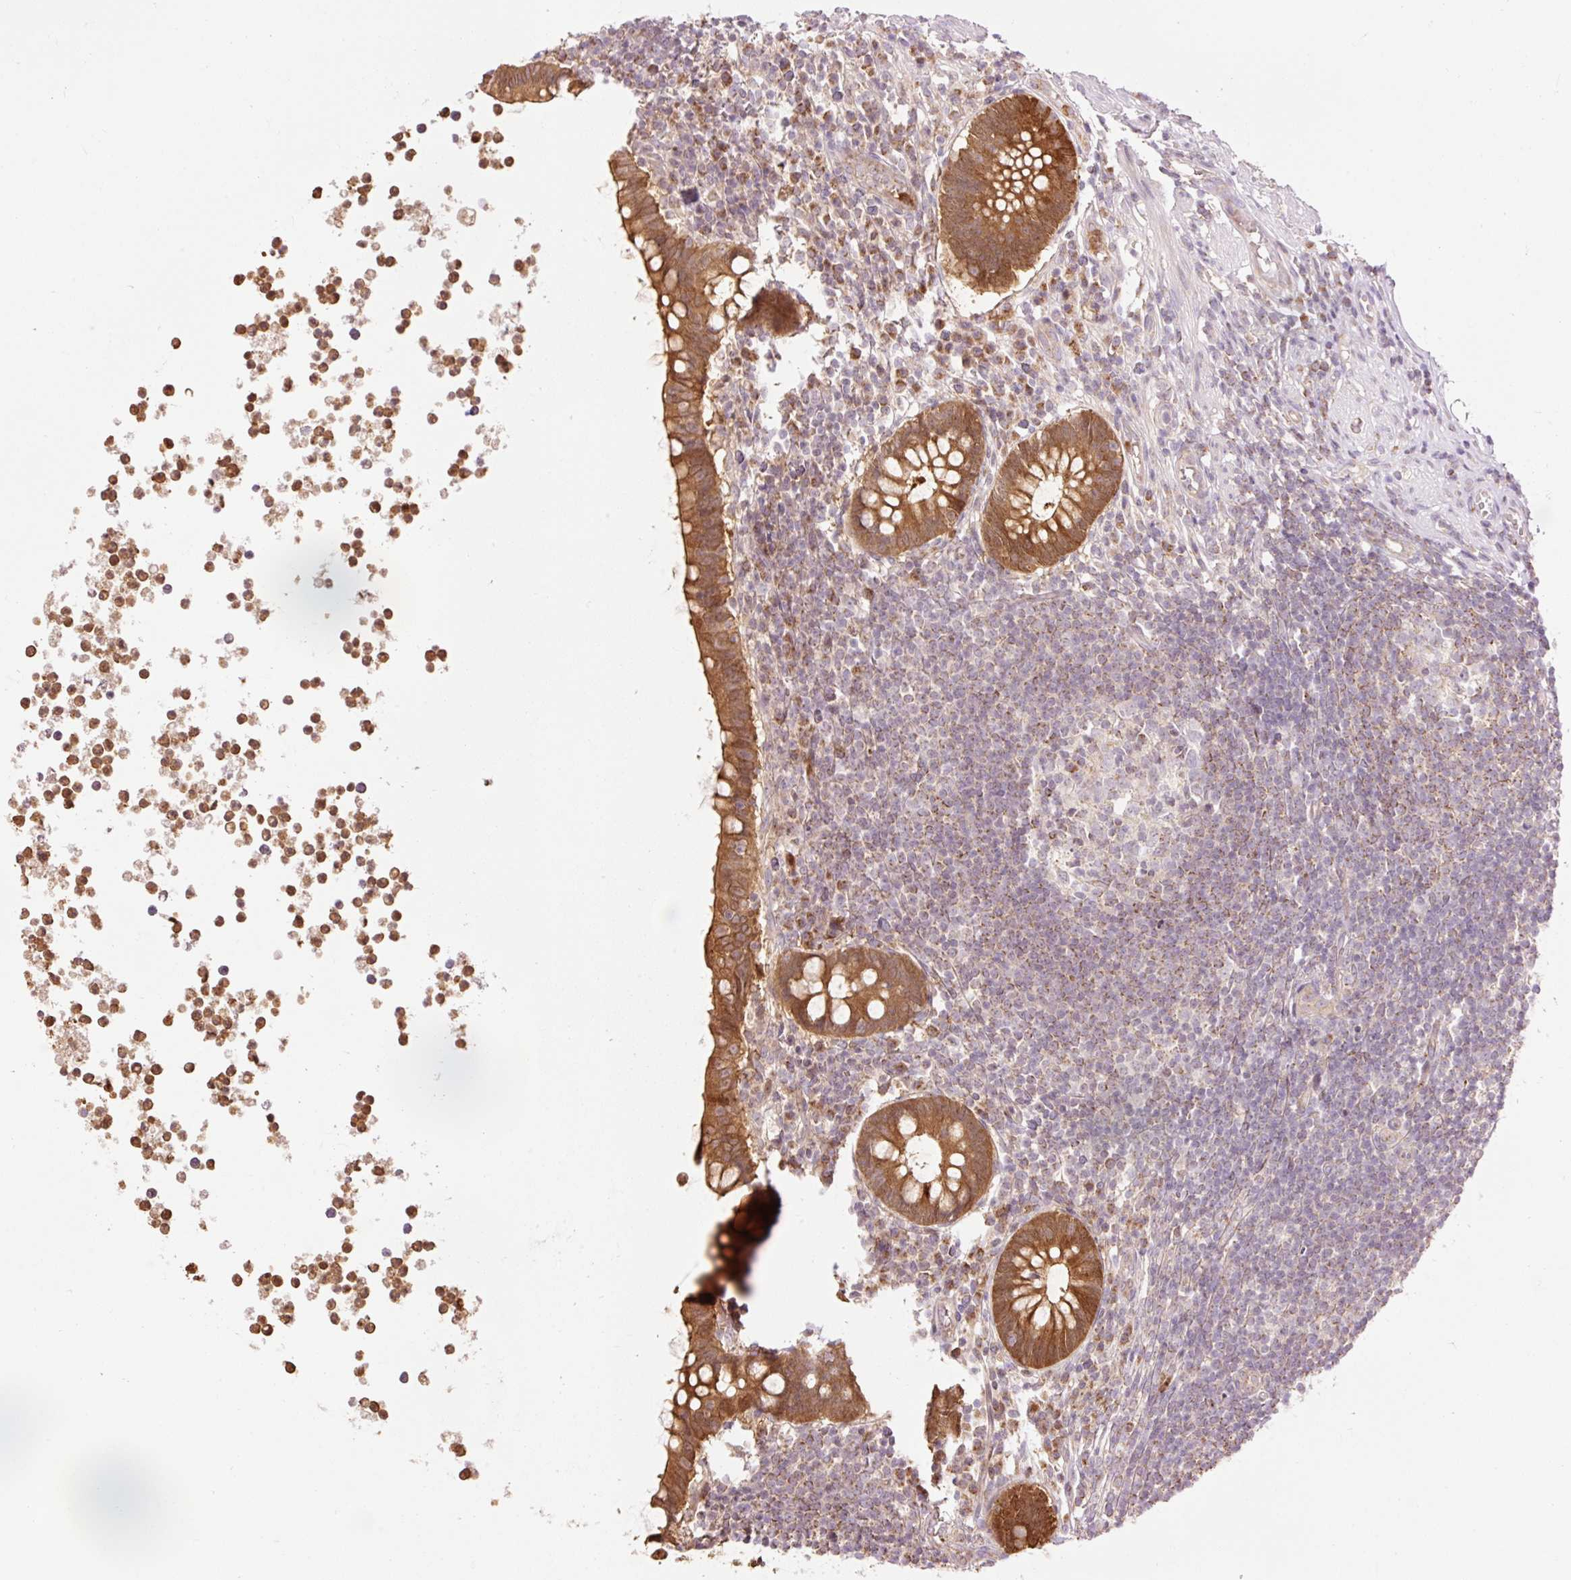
{"staining": {"intensity": "strong", "quantity": ">75%", "location": "cytoplasmic/membranous"}, "tissue": "appendix", "cell_type": "Glandular cells", "image_type": "normal", "snomed": [{"axis": "morphology", "description": "Normal tissue, NOS"}, {"axis": "topography", "description": "Appendix"}], "caption": "IHC histopathology image of unremarkable human appendix stained for a protein (brown), which reveals high levels of strong cytoplasmic/membranous expression in approximately >75% of glandular cells.", "gene": "PRDX5", "patient": {"sex": "female", "age": 56}}